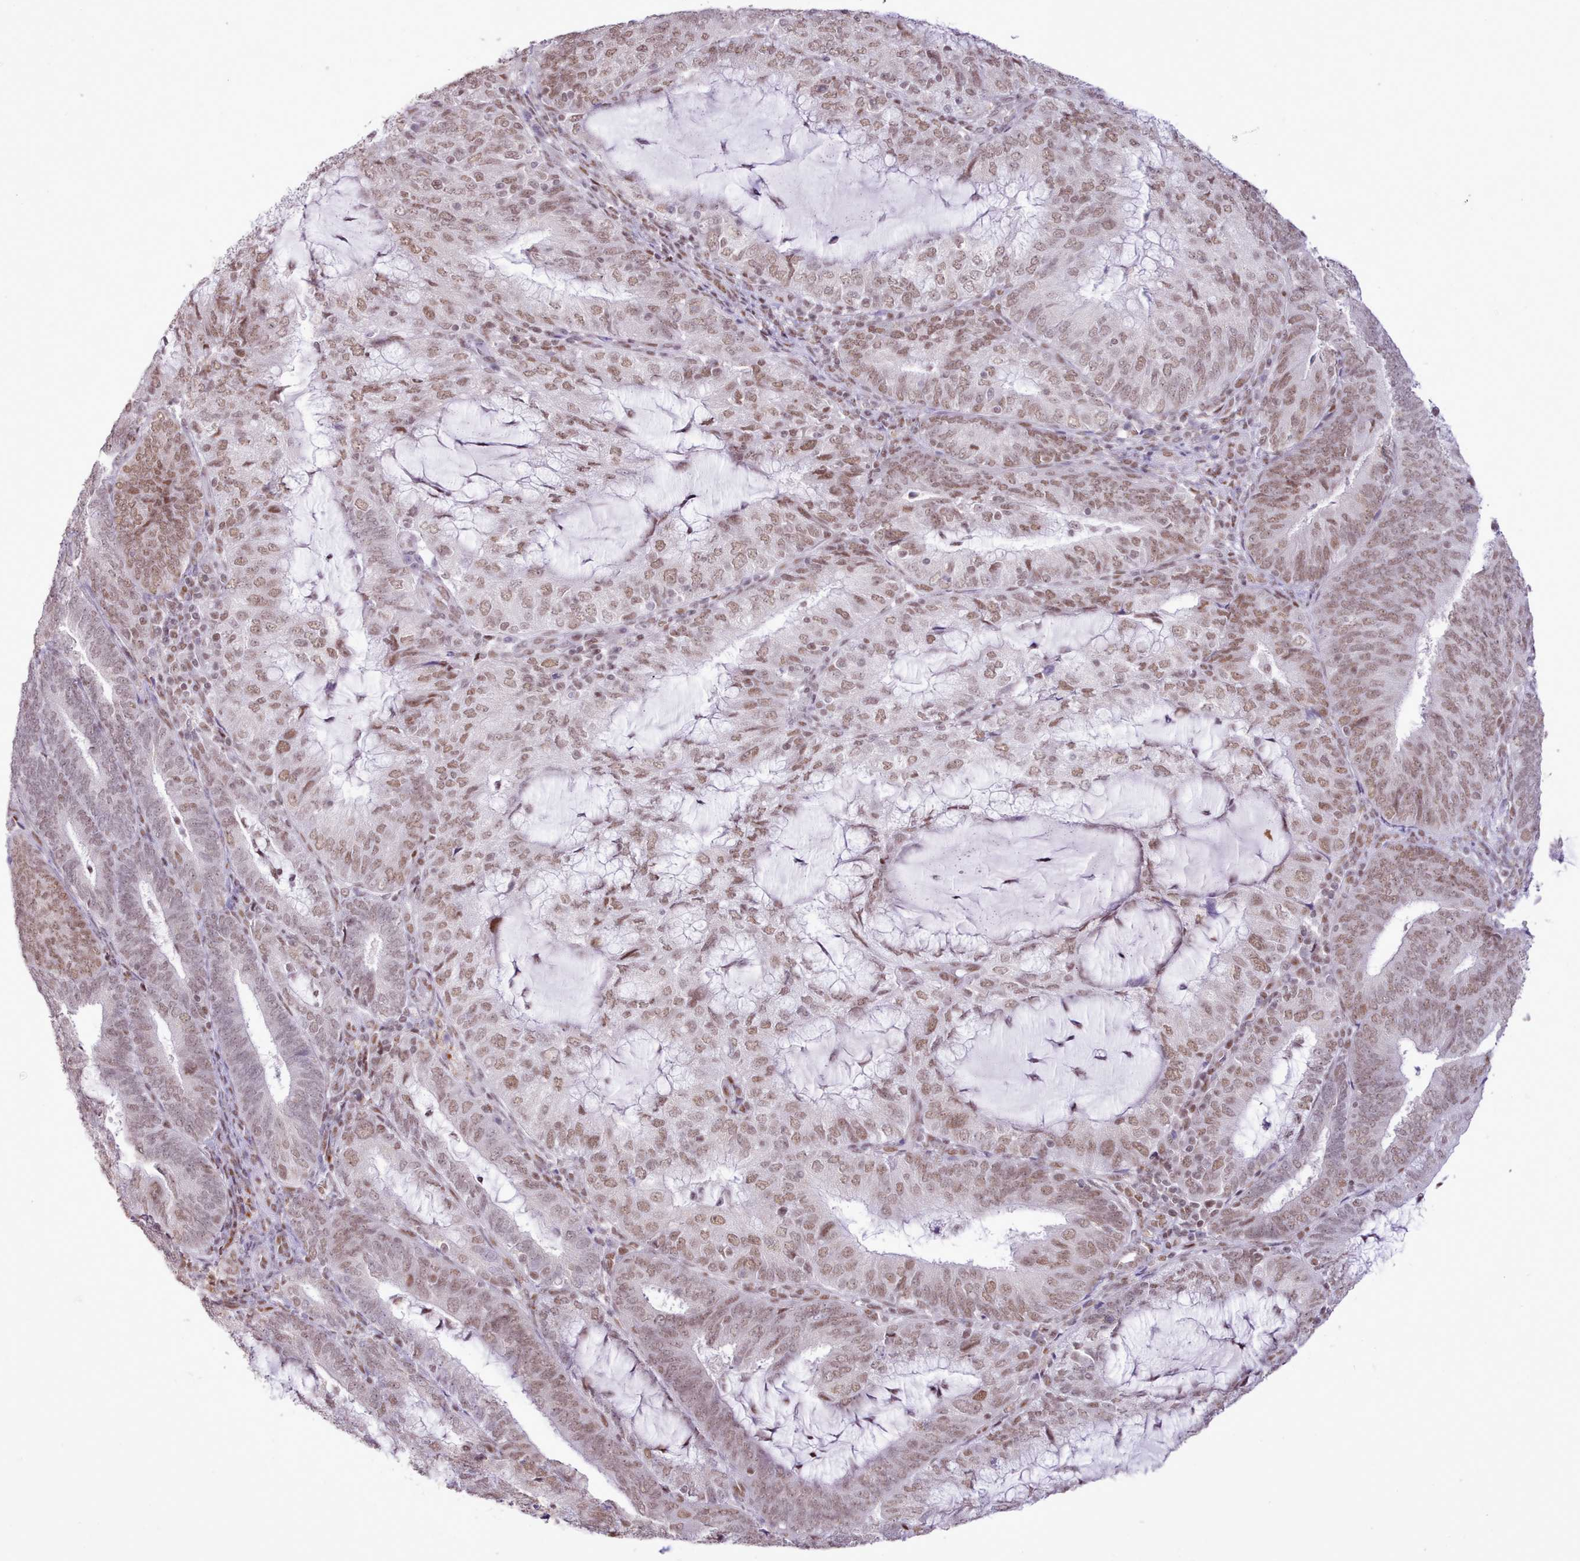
{"staining": {"intensity": "moderate", "quantity": "25%-75%", "location": "nuclear"}, "tissue": "endometrial cancer", "cell_type": "Tumor cells", "image_type": "cancer", "snomed": [{"axis": "morphology", "description": "Adenocarcinoma, NOS"}, {"axis": "topography", "description": "Endometrium"}], "caption": "Immunohistochemical staining of endometrial cancer (adenocarcinoma) displays moderate nuclear protein positivity in approximately 25%-75% of tumor cells.", "gene": "TAF15", "patient": {"sex": "female", "age": 81}}